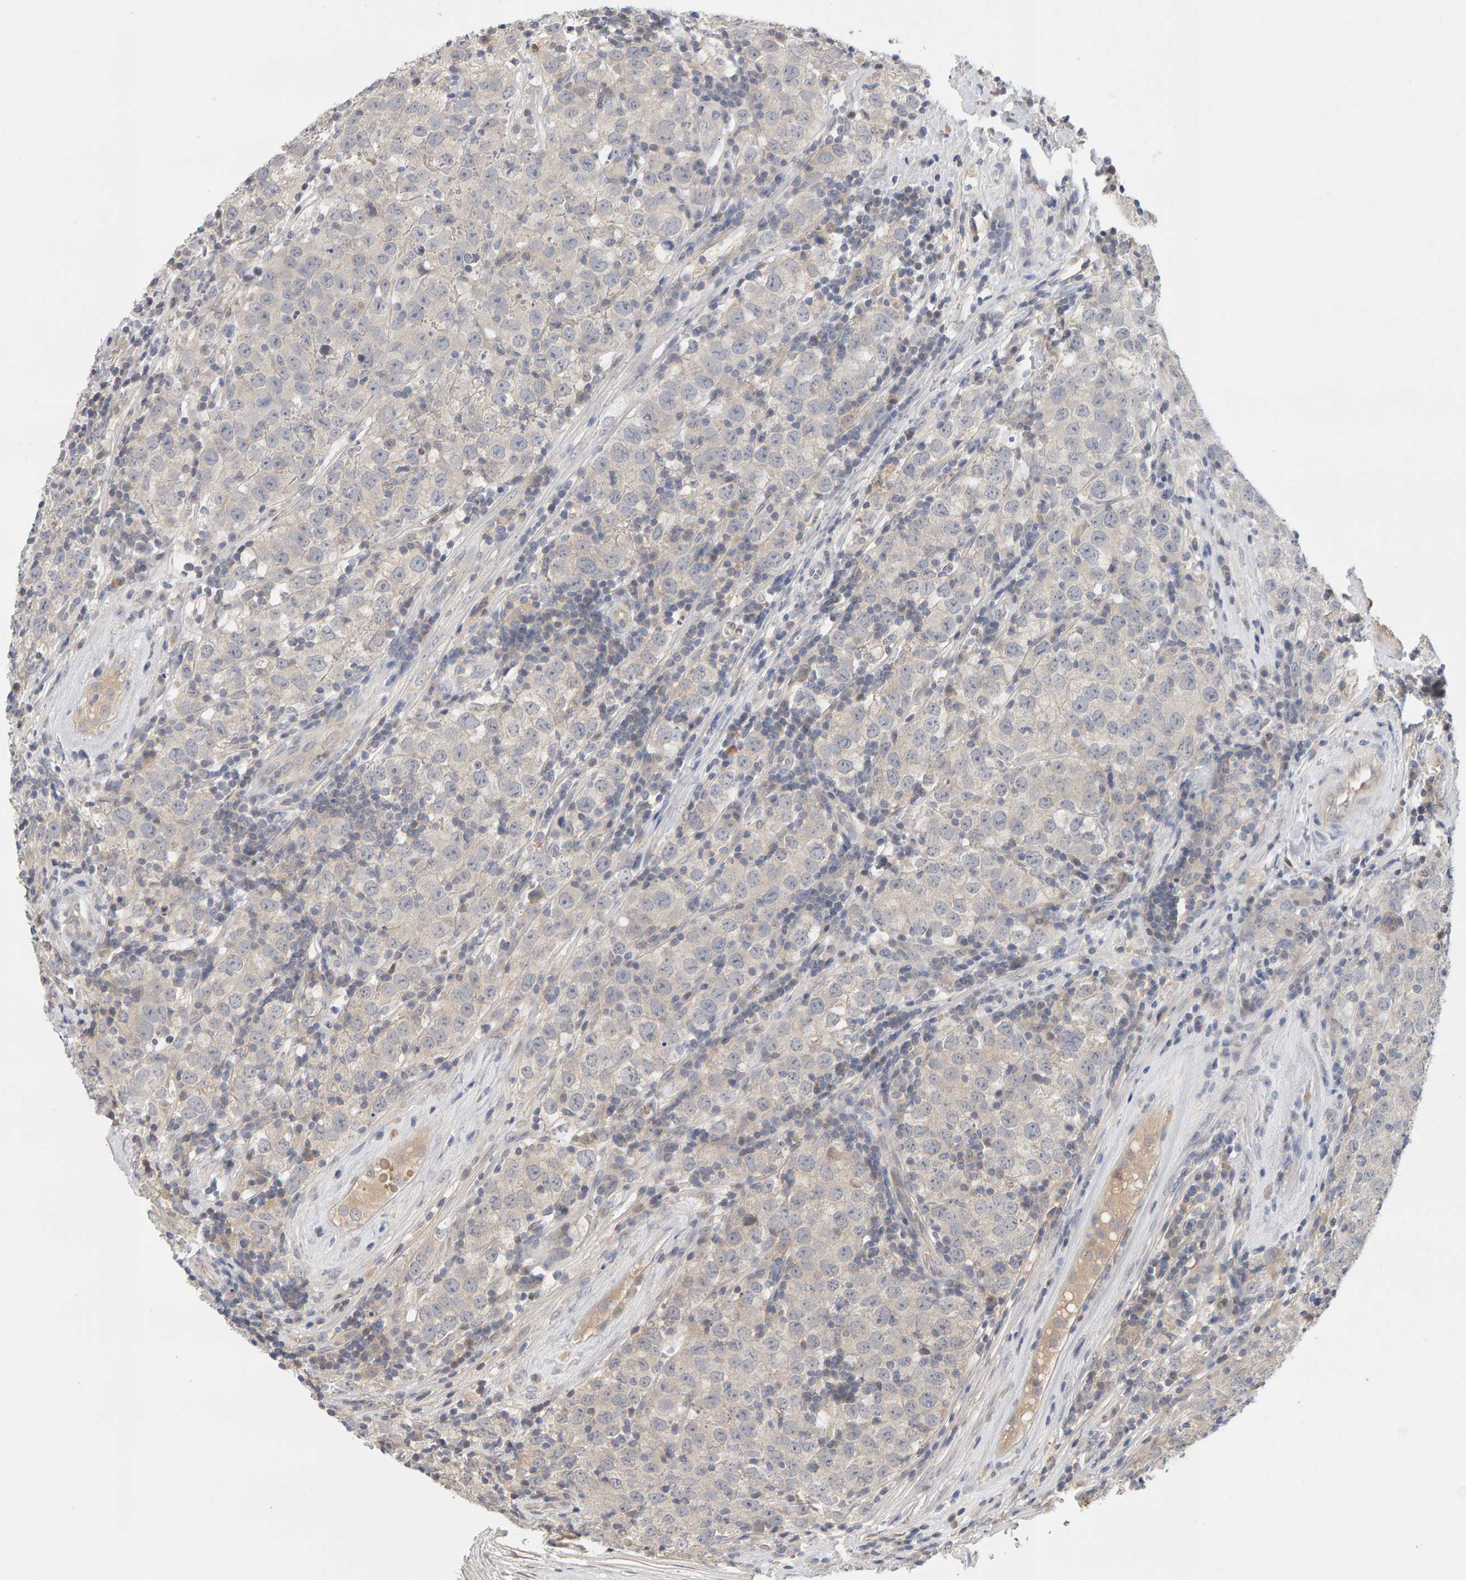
{"staining": {"intensity": "negative", "quantity": "none", "location": "none"}, "tissue": "testis cancer", "cell_type": "Tumor cells", "image_type": "cancer", "snomed": [{"axis": "morphology", "description": "Seminoma, NOS"}, {"axis": "morphology", "description": "Carcinoma, Embryonal, NOS"}, {"axis": "topography", "description": "Testis"}], "caption": "This is an IHC photomicrograph of testis cancer. There is no staining in tumor cells.", "gene": "GFUS", "patient": {"sex": "male", "age": 28}}